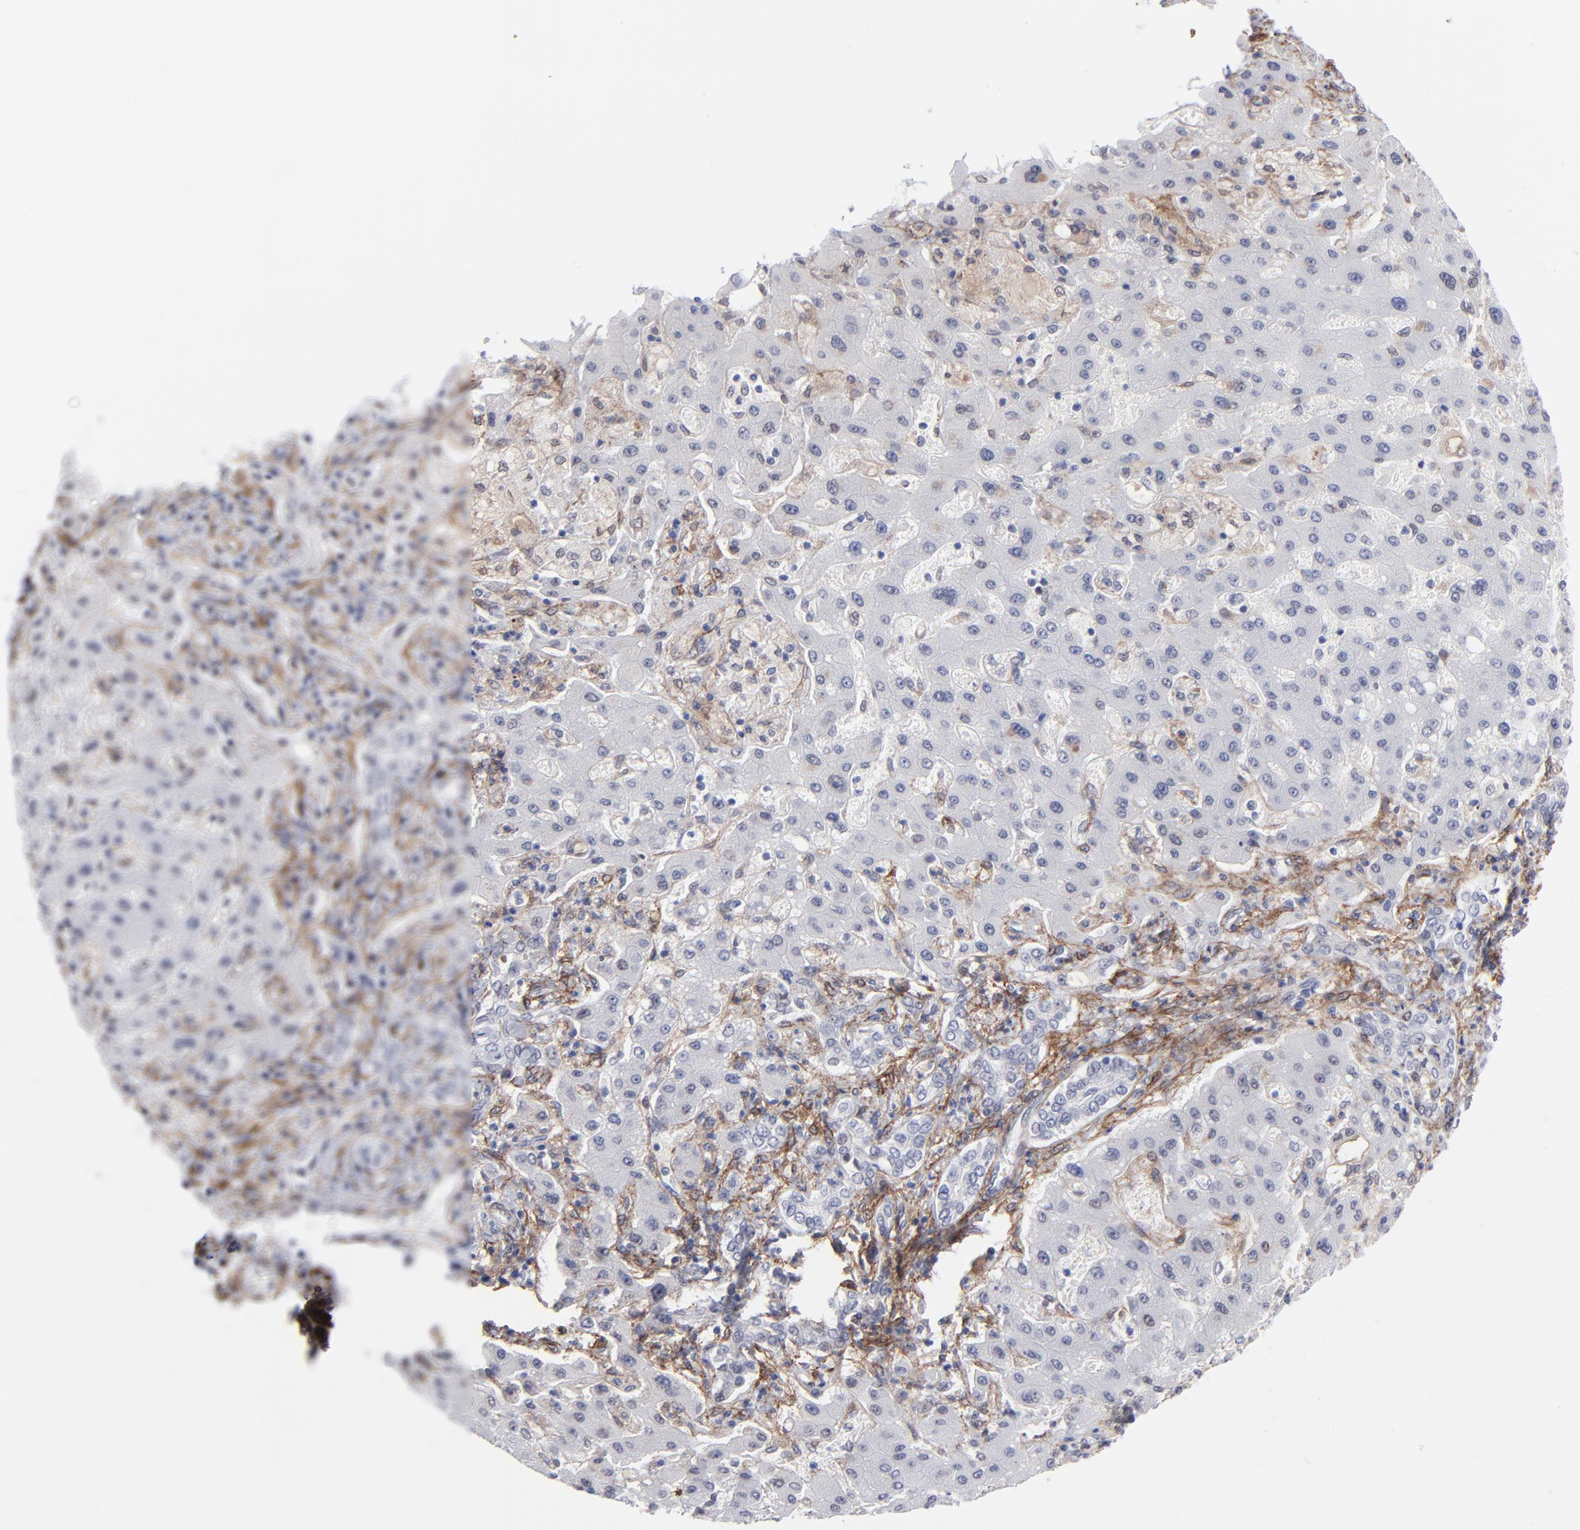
{"staining": {"intensity": "negative", "quantity": "none", "location": "none"}, "tissue": "liver cancer", "cell_type": "Tumor cells", "image_type": "cancer", "snomed": [{"axis": "morphology", "description": "Cholangiocarcinoma"}, {"axis": "topography", "description": "Liver"}], "caption": "DAB immunohistochemical staining of cholangiocarcinoma (liver) displays no significant staining in tumor cells.", "gene": "PDGFRB", "patient": {"sex": "male", "age": 50}}